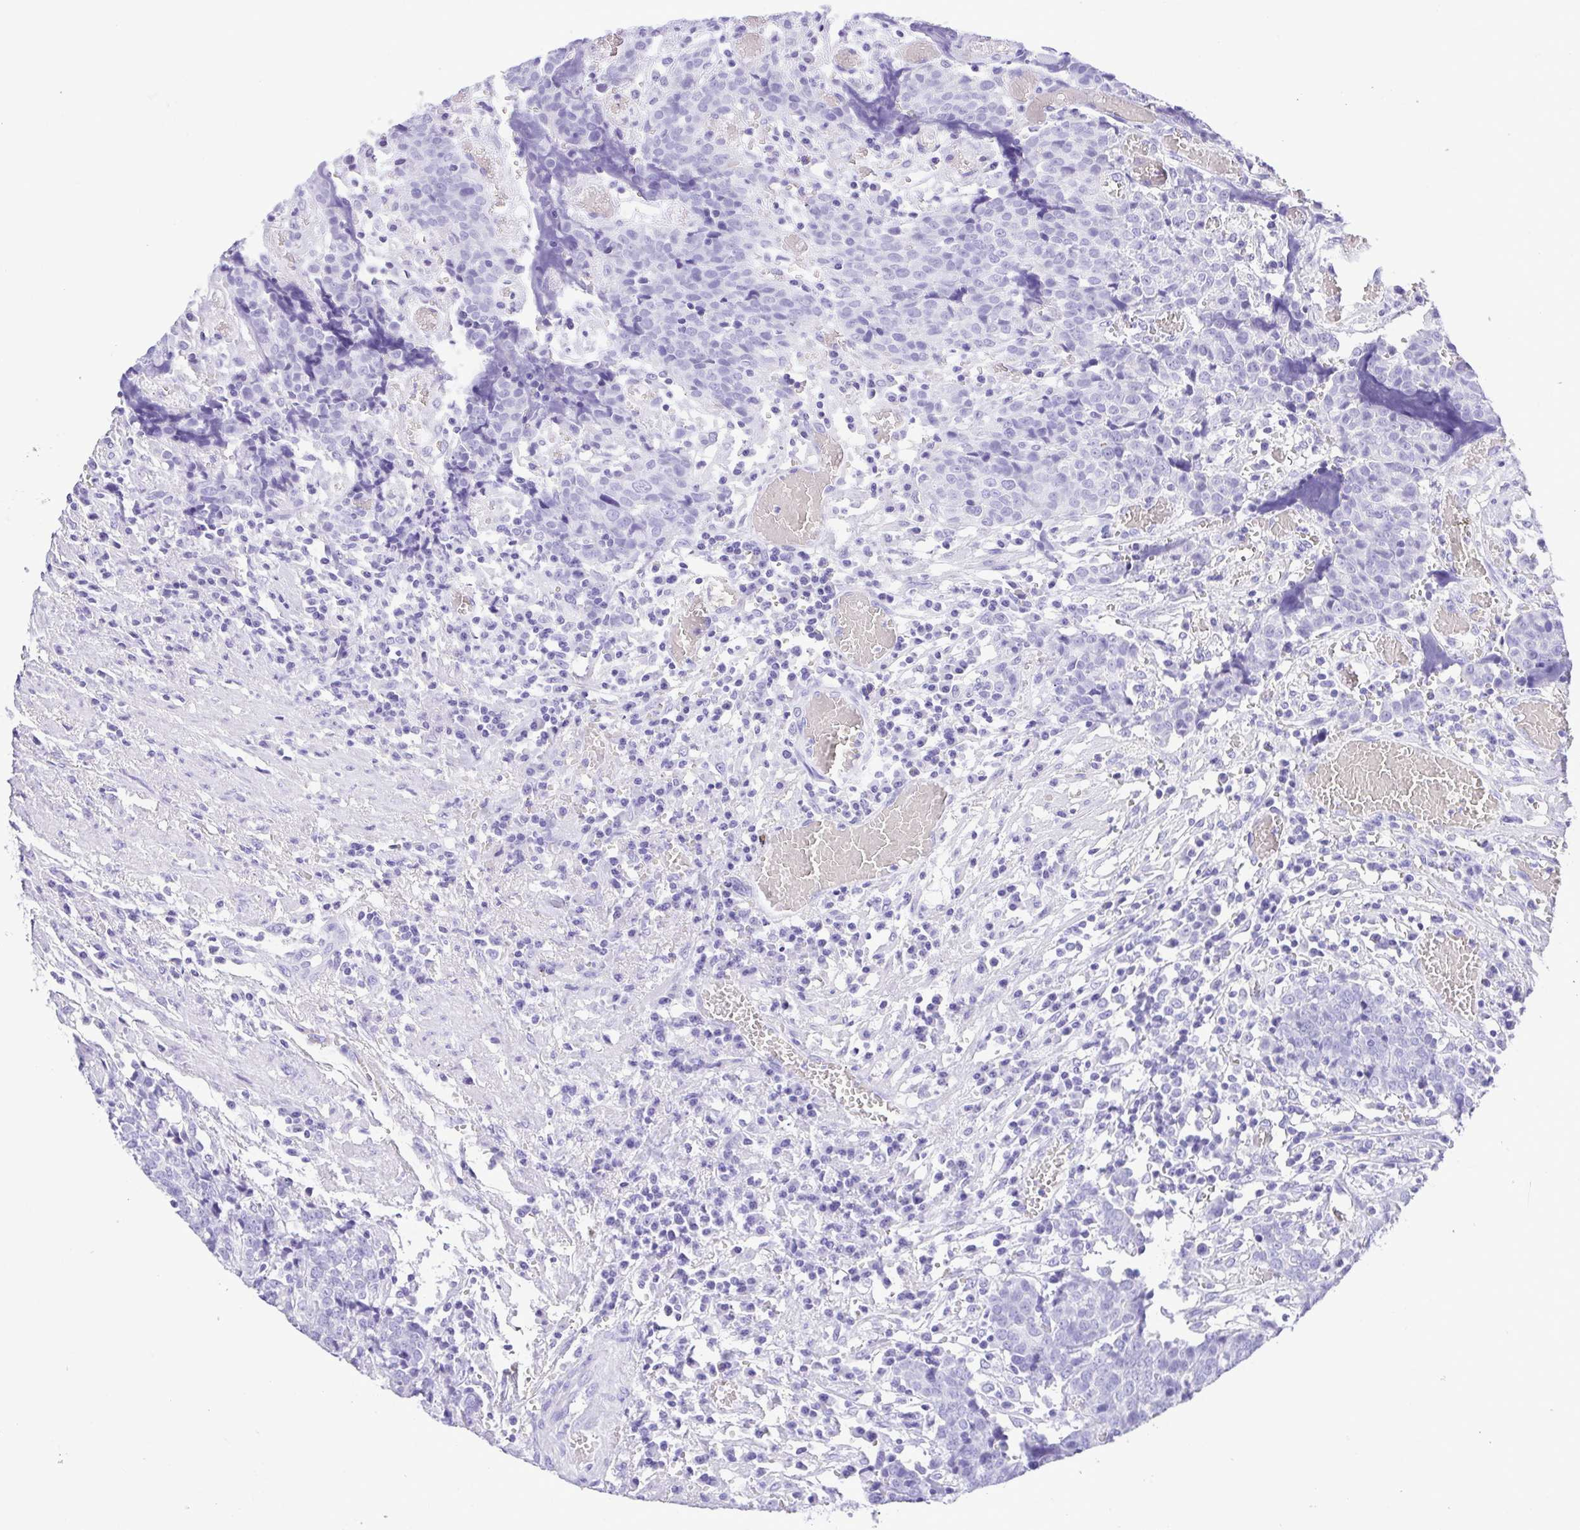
{"staining": {"intensity": "negative", "quantity": "none", "location": "none"}, "tissue": "prostate cancer", "cell_type": "Tumor cells", "image_type": "cancer", "snomed": [{"axis": "morphology", "description": "Adenocarcinoma, High grade"}, {"axis": "topography", "description": "Prostate and seminal vesicle, NOS"}], "caption": "Prostate cancer (adenocarcinoma (high-grade)) was stained to show a protein in brown. There is no significant expression in tumor cells.", "gene": "CDSN", "patient": {"sex": "male", "age": 60}}